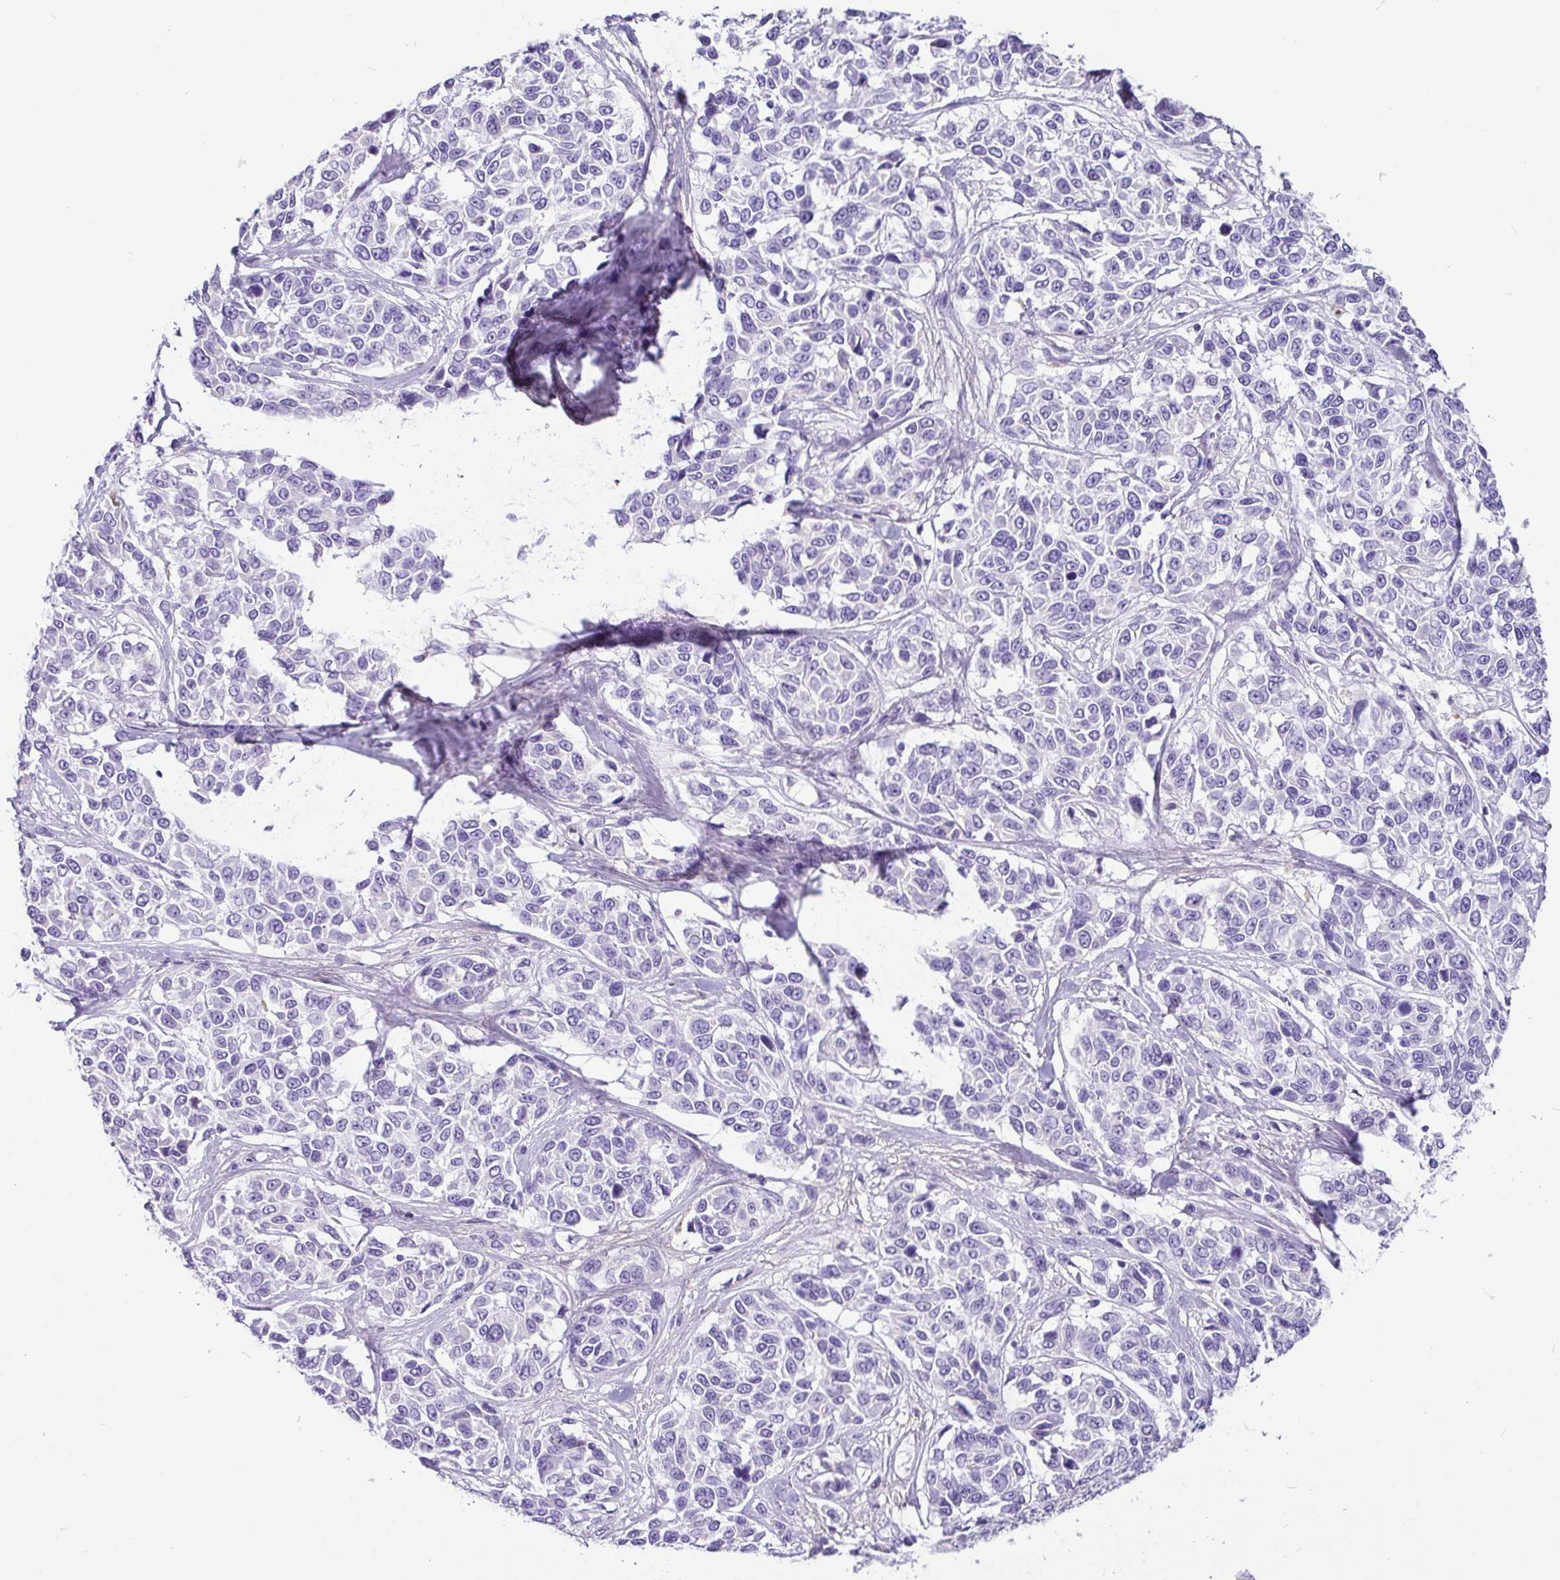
{"staining": {"intensity": "negative", "quantity": "none", "location": "none"}, "tissue": "melanoma", "cell_type": "Tumor cells", "image_type": "cancer", "snomed": [{"axis": "morphology", "description": "Malignant melanoma, NOS"}, {"axis": "topography", "description": "Skin"}], "caption": "Immunohistochemistry image of neoplastic tissue: melanoma stained with DAB (3,3'-diaminobenzidine) demonstrates no significant protein staining in tumor cells. (Stains: DAB (3,3'-diaminobenzidine) immunohistochemistry with hematoxylin counter stain, Microscopy: brightfield microscopy at high magnification).", "gene": "SH2D3C", "patient": {"sex": "female", "age": 66}}